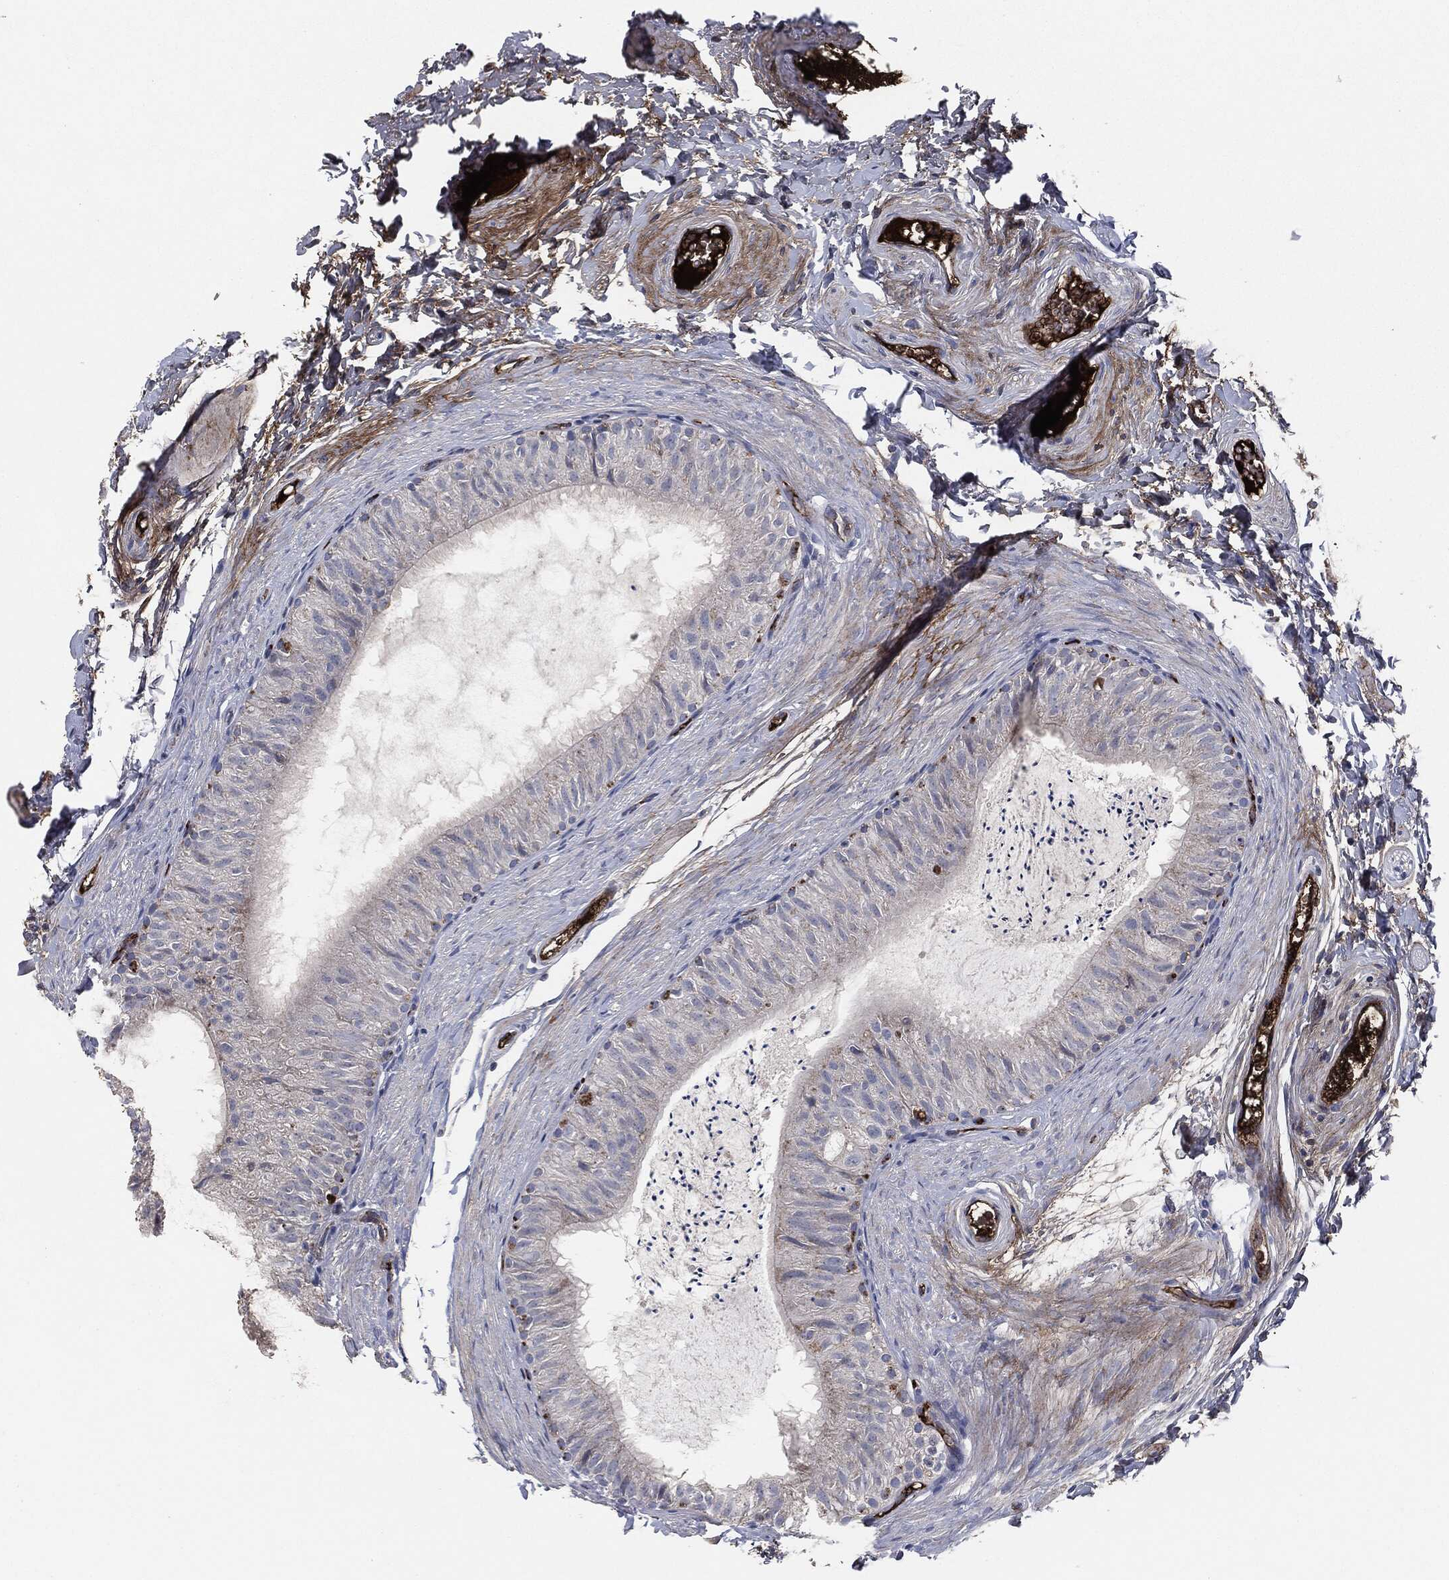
{"staining": {"intensity": "negative", "quantity": "none", "location": "none"}, "tissue": "epididymis", "cell_type": "Glandular cells", "image_type": "normal", "snomed": [{"axis": "morphology", "description": "Normal tissue, NOS"}, {"axis": "topography", "description": "Epididymis"}], "caption": "This photomicrograph is of normal epididymis stained with immunohistochemistry (IHC) to label a protein in brown with the nuclei are counter-stained blue. There is no expression in glandular cells. (Stains: DAB IHC with hematoxylin counter stain, Microscopy: brightfield microscopy at high magnification).", "gene": "APOB", "patient": {"sex": "male", "age": 34}}